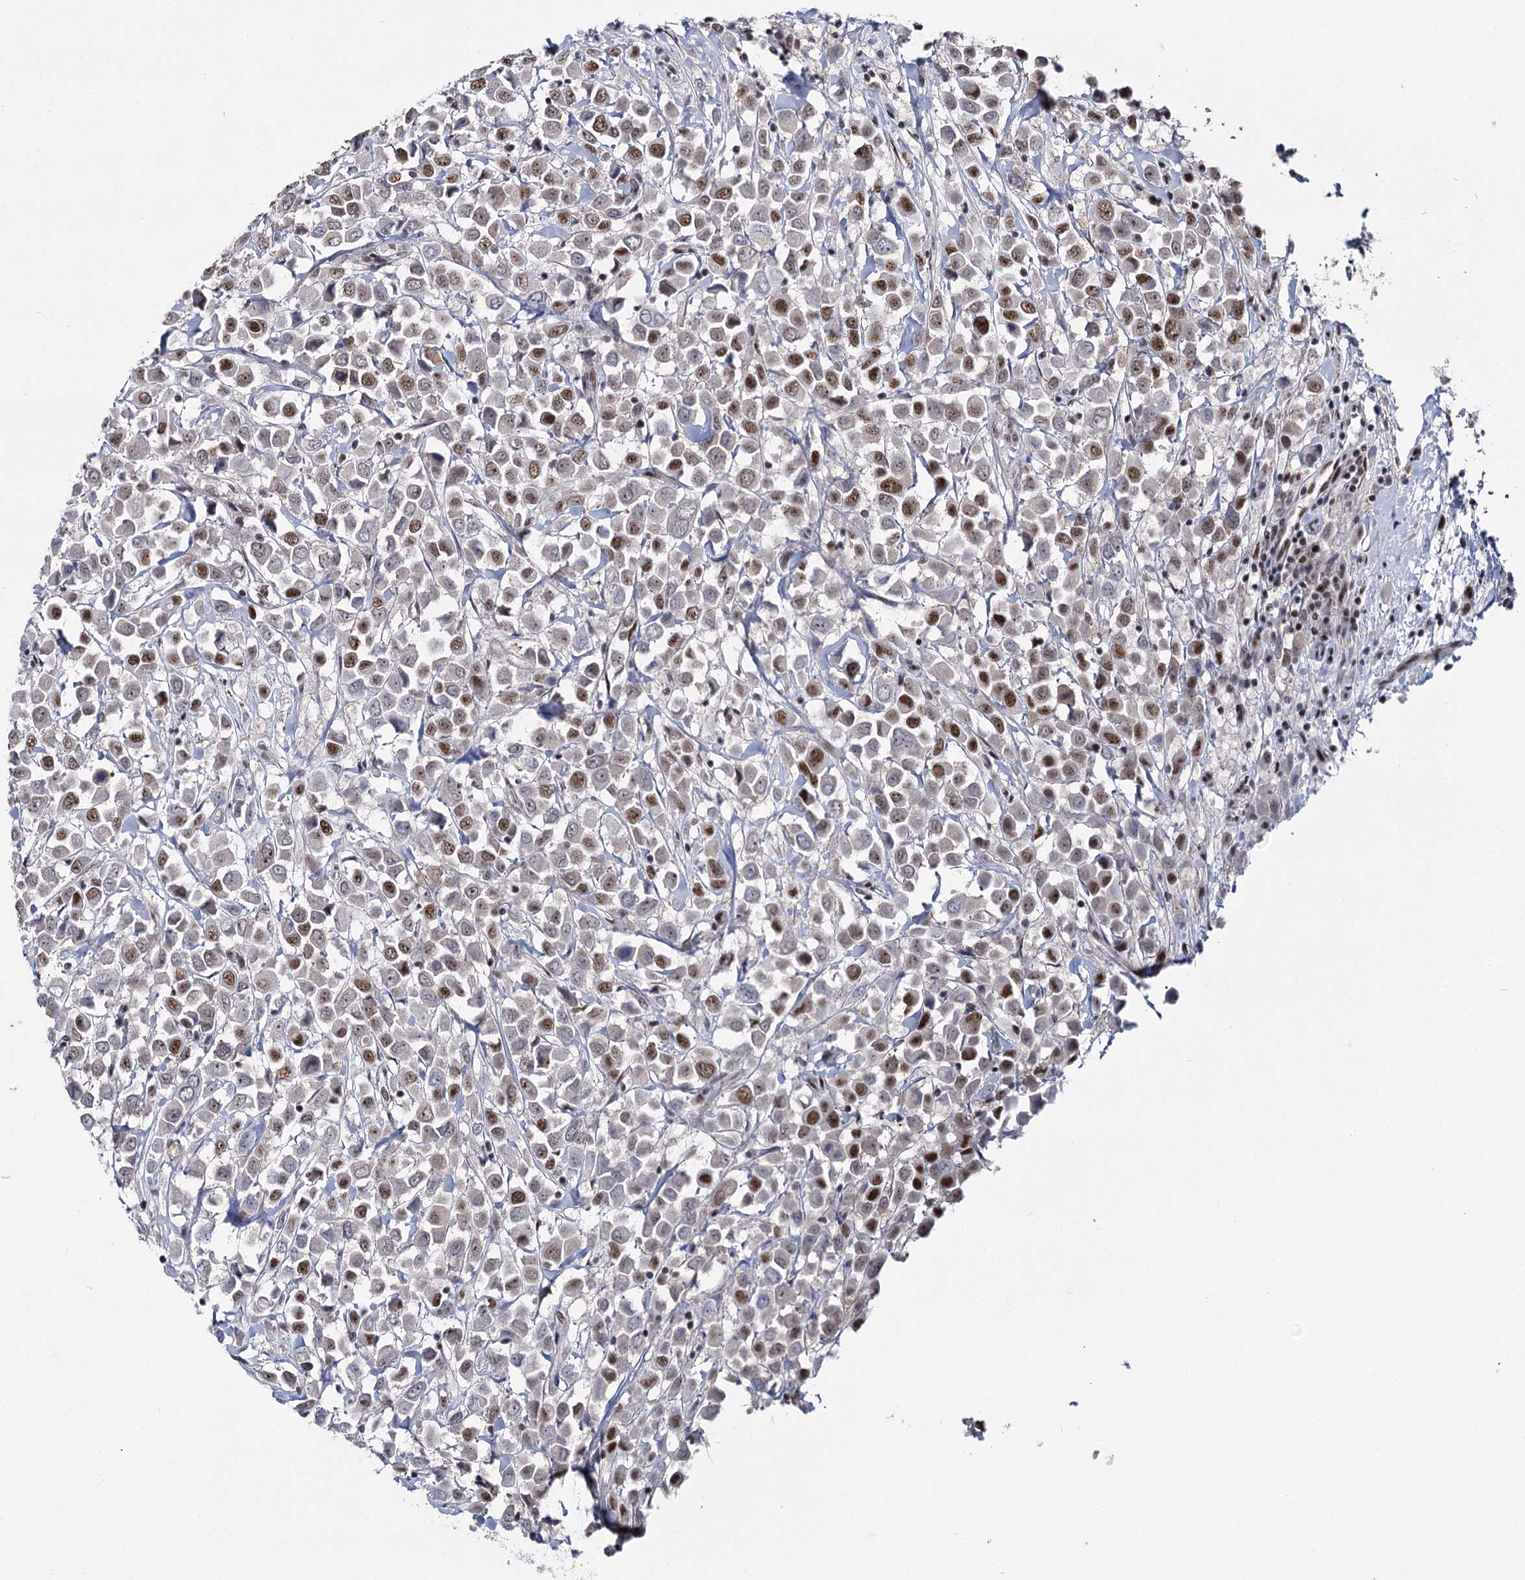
{"staining": {"intensity": "strong", "quantity": ">75%", "location": "nuclear"}, "tissue": "breast cancer", "cell_type": "Tumor cells", "image_type": "cancer", "snomed": [{"axis": "morphology", "description": "Duct carcinoma"}, {"axis": "topography", "description": "Breast"}], "caption": "A brown stain shows strong nuclear positivity of a protein in human breast invasive ductal carcinoma tumor cells.", "gene": "SCAF8", "patient": {"sex": "female", "age": 61}}